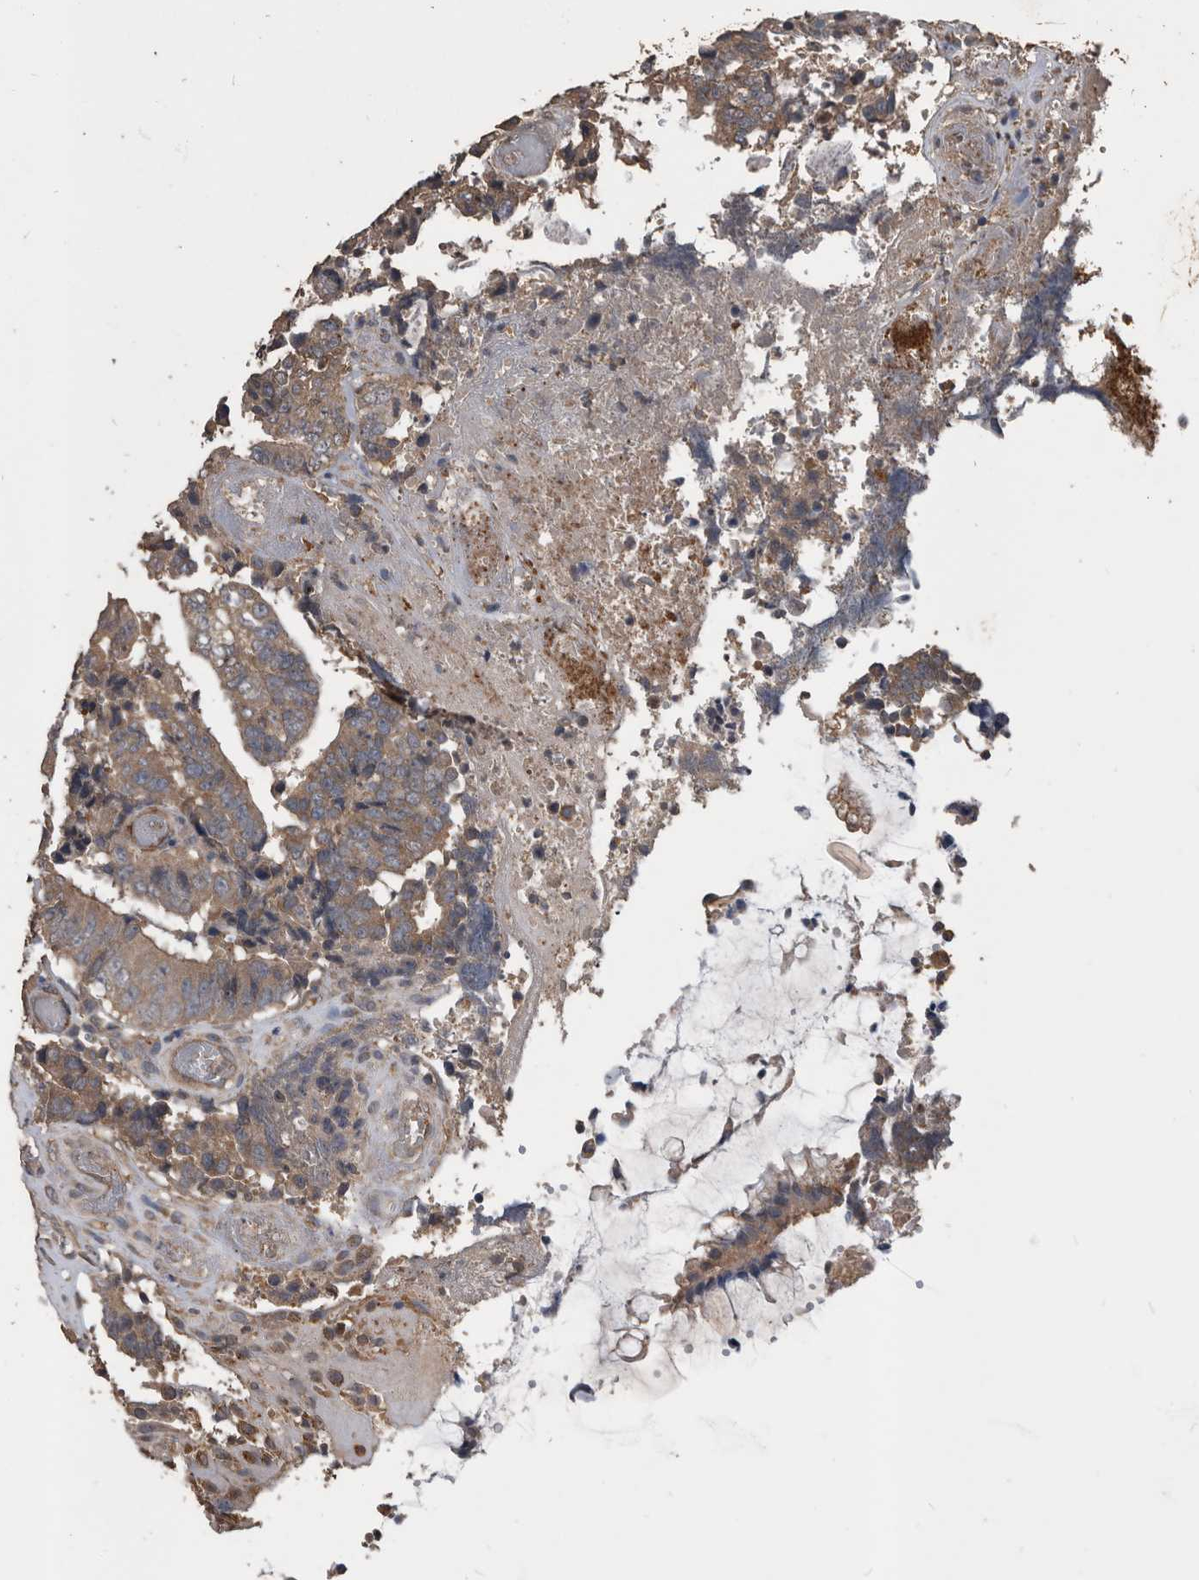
{"staining": {"intensity": "weak", "quantity": ">75%", "location": "cytoplasmic/membranous"}, "tissue": "colorectal cancer", "cell_type": "Tumor cells", "image_type": "cancer", "snomed": [{"axis": "morphology", "description": "Adenocarcinoma, NOS"}, {"axis": "topography", "description": "Rectum"}], "caption": "Immunohistochemistry (IHC) image of neoplastic tissue: adenocarcinoma (colorectal) stained using immunohistochemistry exhibits low levels of weak protein expression localized specifically in the cytoplasmic/membranous of tumor cells, appearing as a cytoplasmic/membranous brown color.", "gene": "NRBP1", "patient": {"sex": "male", "age": 72}}